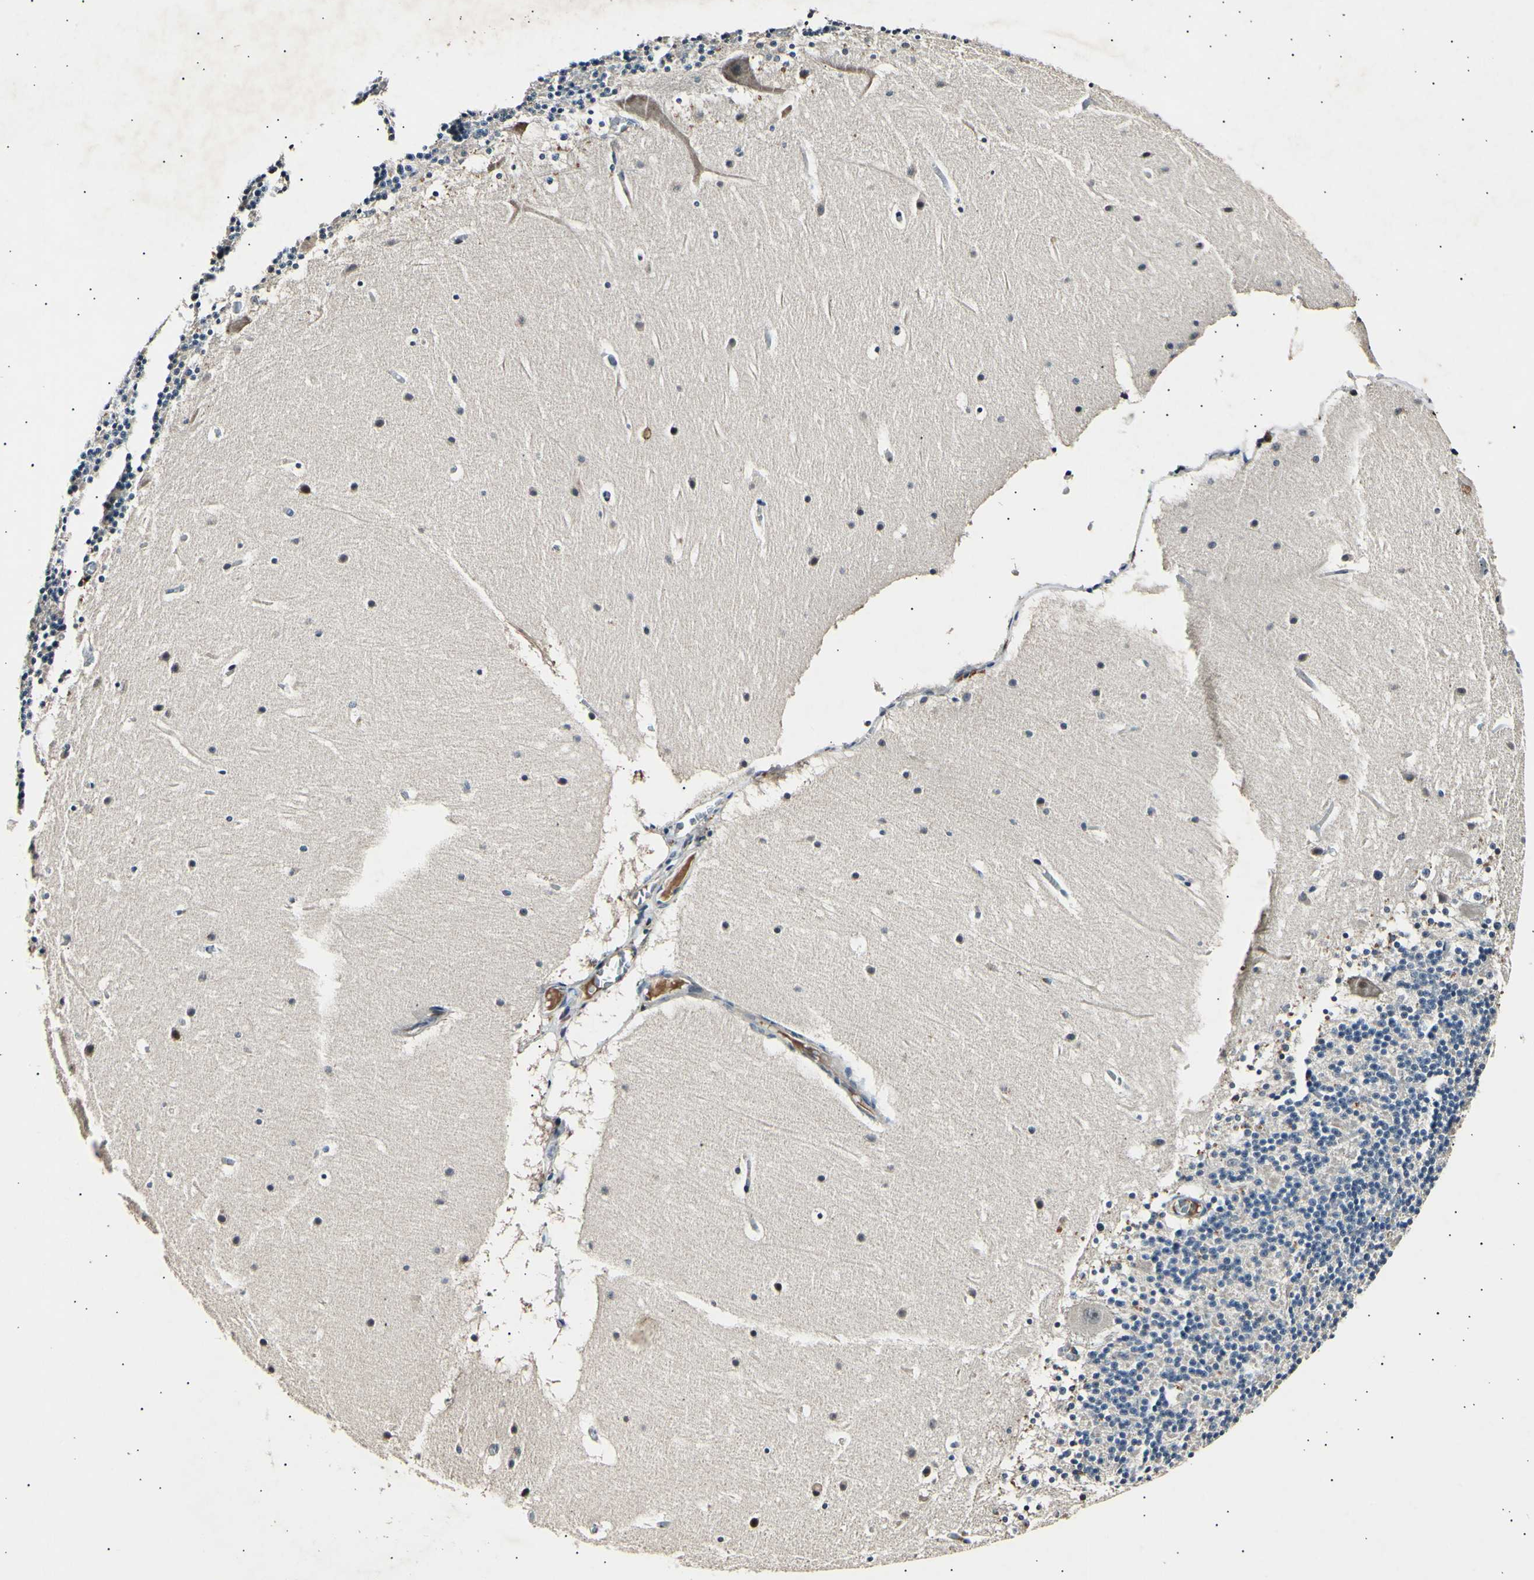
{"staining": {"intensity": "negative", "quantity": "none", "location": "none"}, "tissue": "cerebellum", "cell_type": "Cells in granular layer", "image_type": "normal", "snomed": [{"axis": "morphology", "description": "Normal tissue, NOS"}, {"axis": "topography", "description": "Cerebellum"}], "caption": "DAB immunohistochemical staining of benign human cerebellum shows no significant expression in cells in granular layer. The staining was performed using DAB to visualize the protein expression in brown, while the nuclei were stained in blue with hematoxylin (Magnification: 20x).", "gene": "ADCY3", "patient": {"sex": "male", "age": 45}}